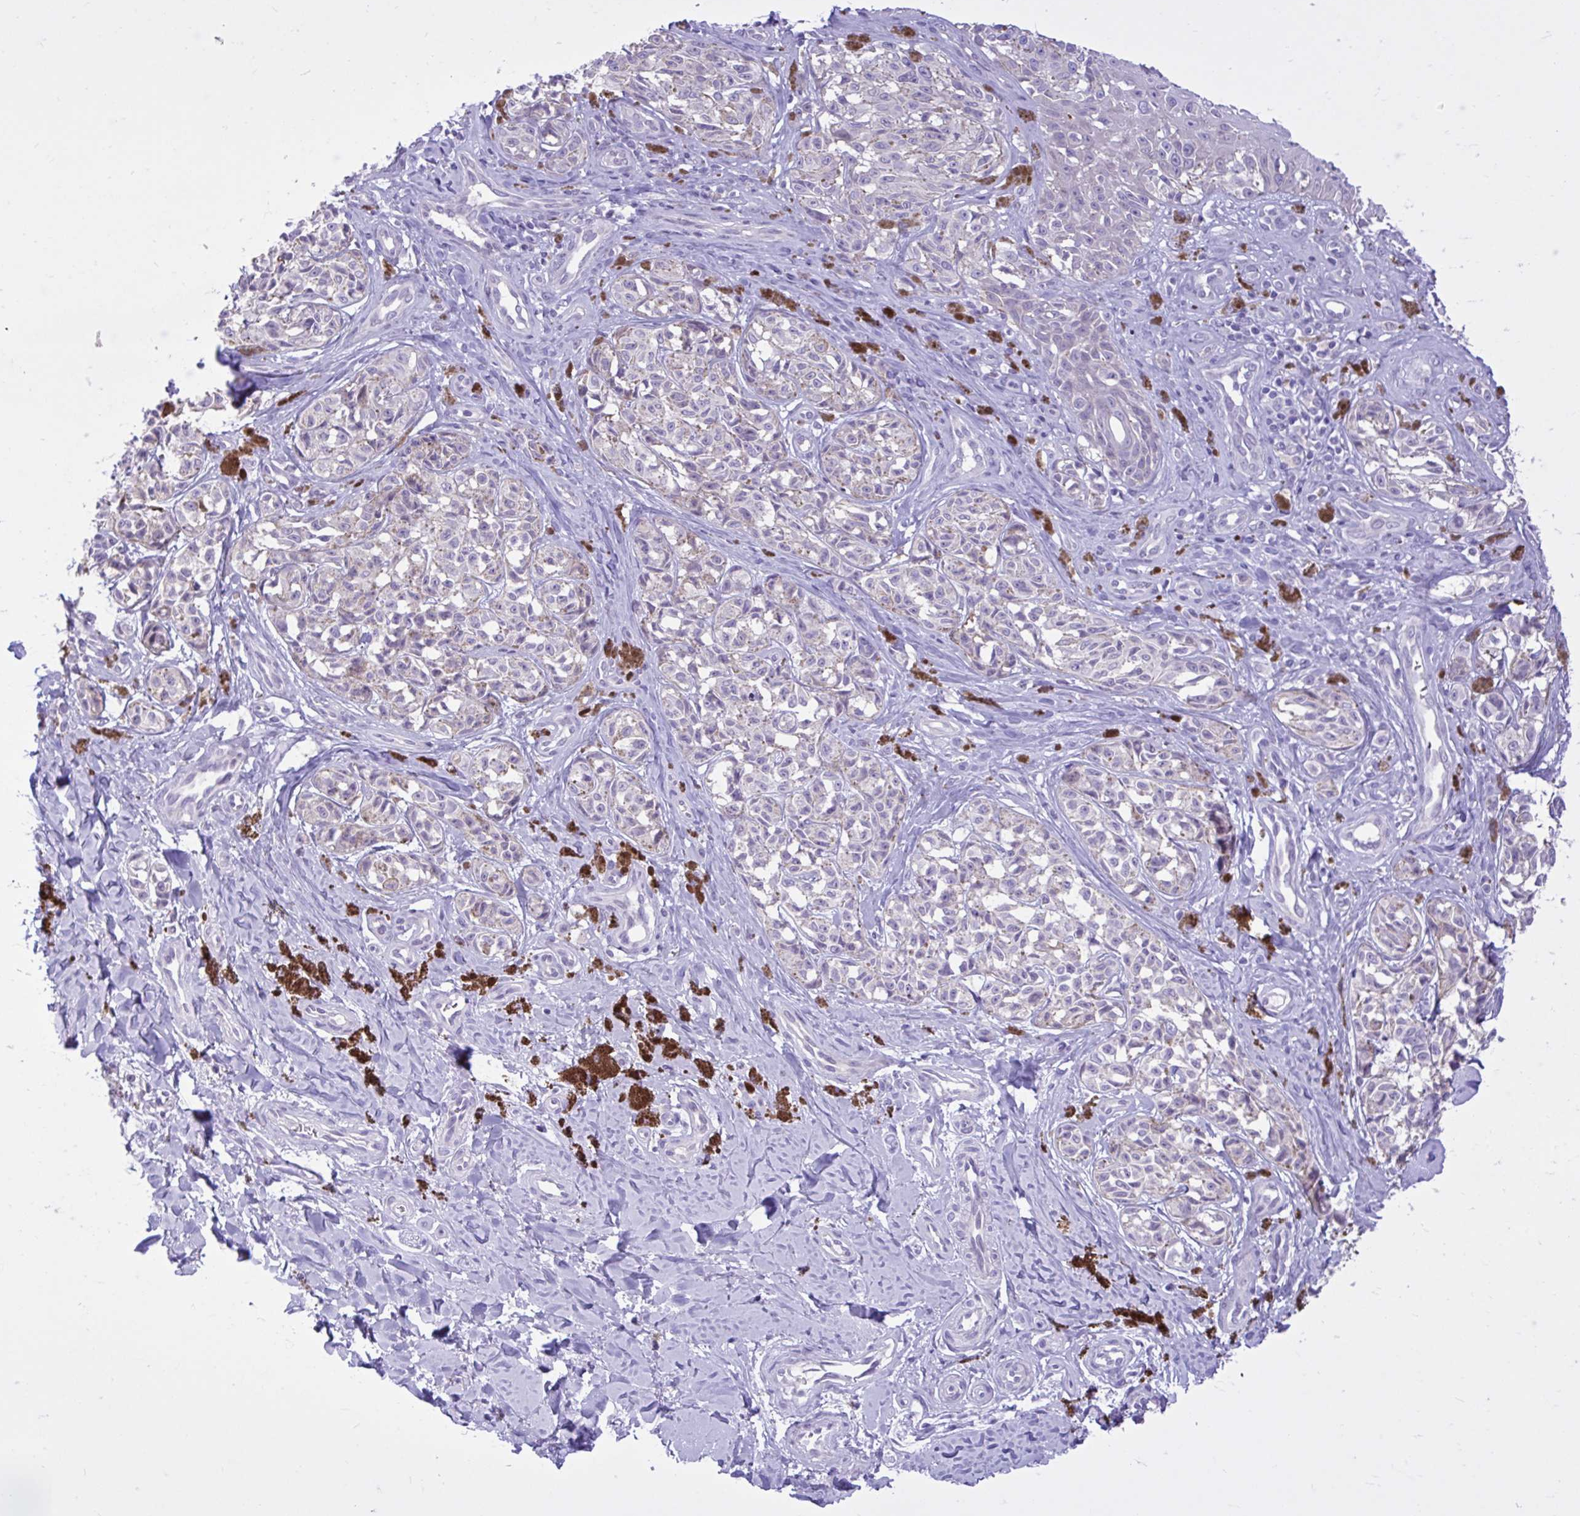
{"staining": {"intensity": "negative", "quantity": "none", "location": "none"}, "tissue": "melanoma", "cell_type": "Tumor cells", "image_type": "cancer", "snomed": [{"axis": "morphology", "description": "Malignant melanoma, NOS"}, {"axis": "topography", "description": "Skin"}], "caption": "High magnification brightfield microscopy of melanoma stained with DAB (brown) and counterstained with hematoxylin (blue): tumor cells show no significant positivity. (Stains: DAB (3,3'-diaminobenzidine) IHC with hematoxylin counter stain, Microscopy: brightfield microscopy at high magnification).", "gene": "FAM153A", "patient": {"sex": "female", "age": 65}}